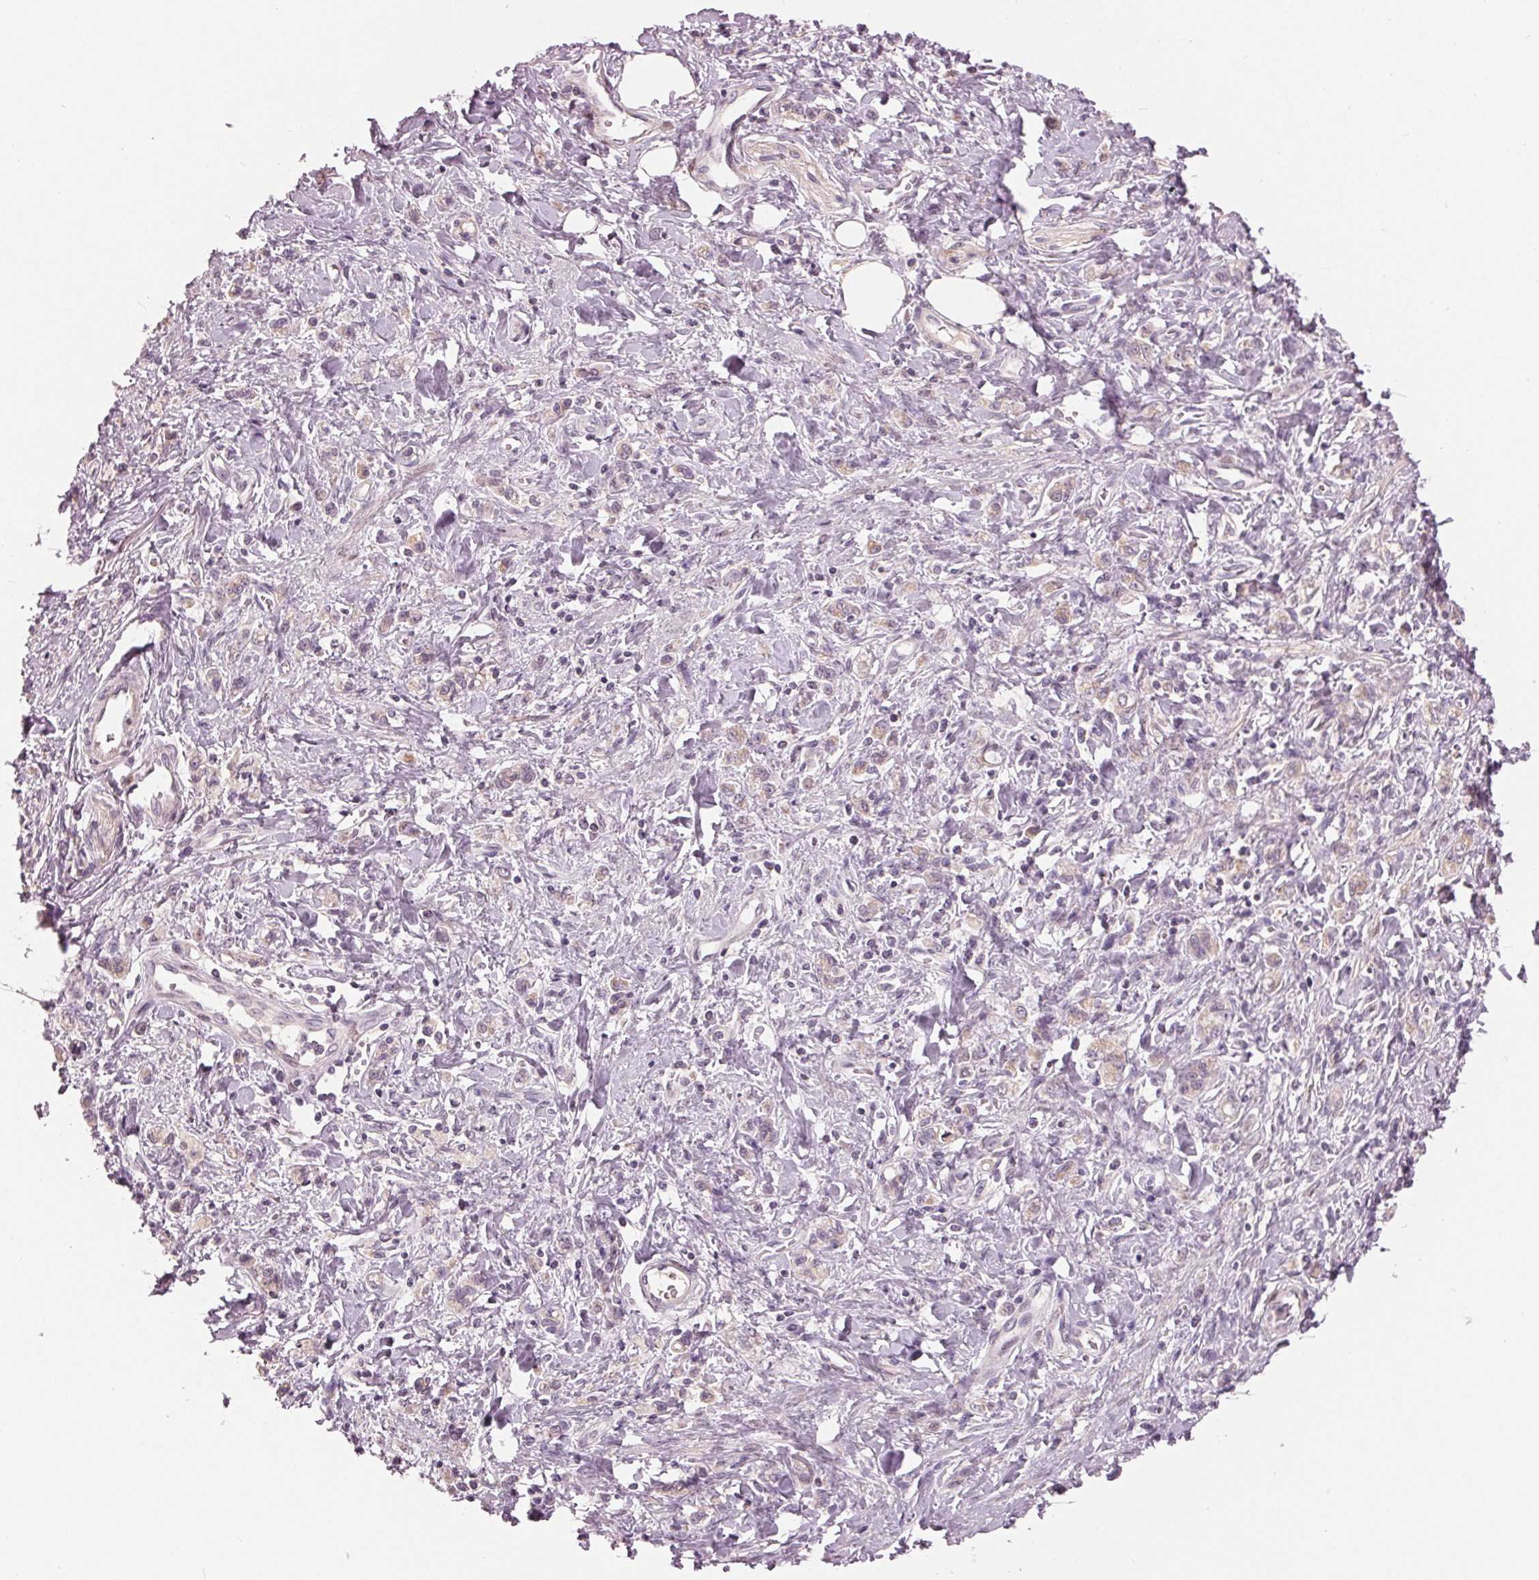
{"staining": {"intensity": "negative", "quantity": "none", "location": "none"}, "tissue": "stomach cancer", "cell_type": "Tumor cells", "image_type": "cancer", "snomed": [{"axis": "morphology", "description": "Adenocarcinoma, NOS"}, {"axis": "topography", "description": "Stomach"}], "caption": "IHC of adenocarcinoma (stomach) shows no expression in tumor cells.", "gene": "ZNF605", "patient": {"sex": "male", "age": 77}}